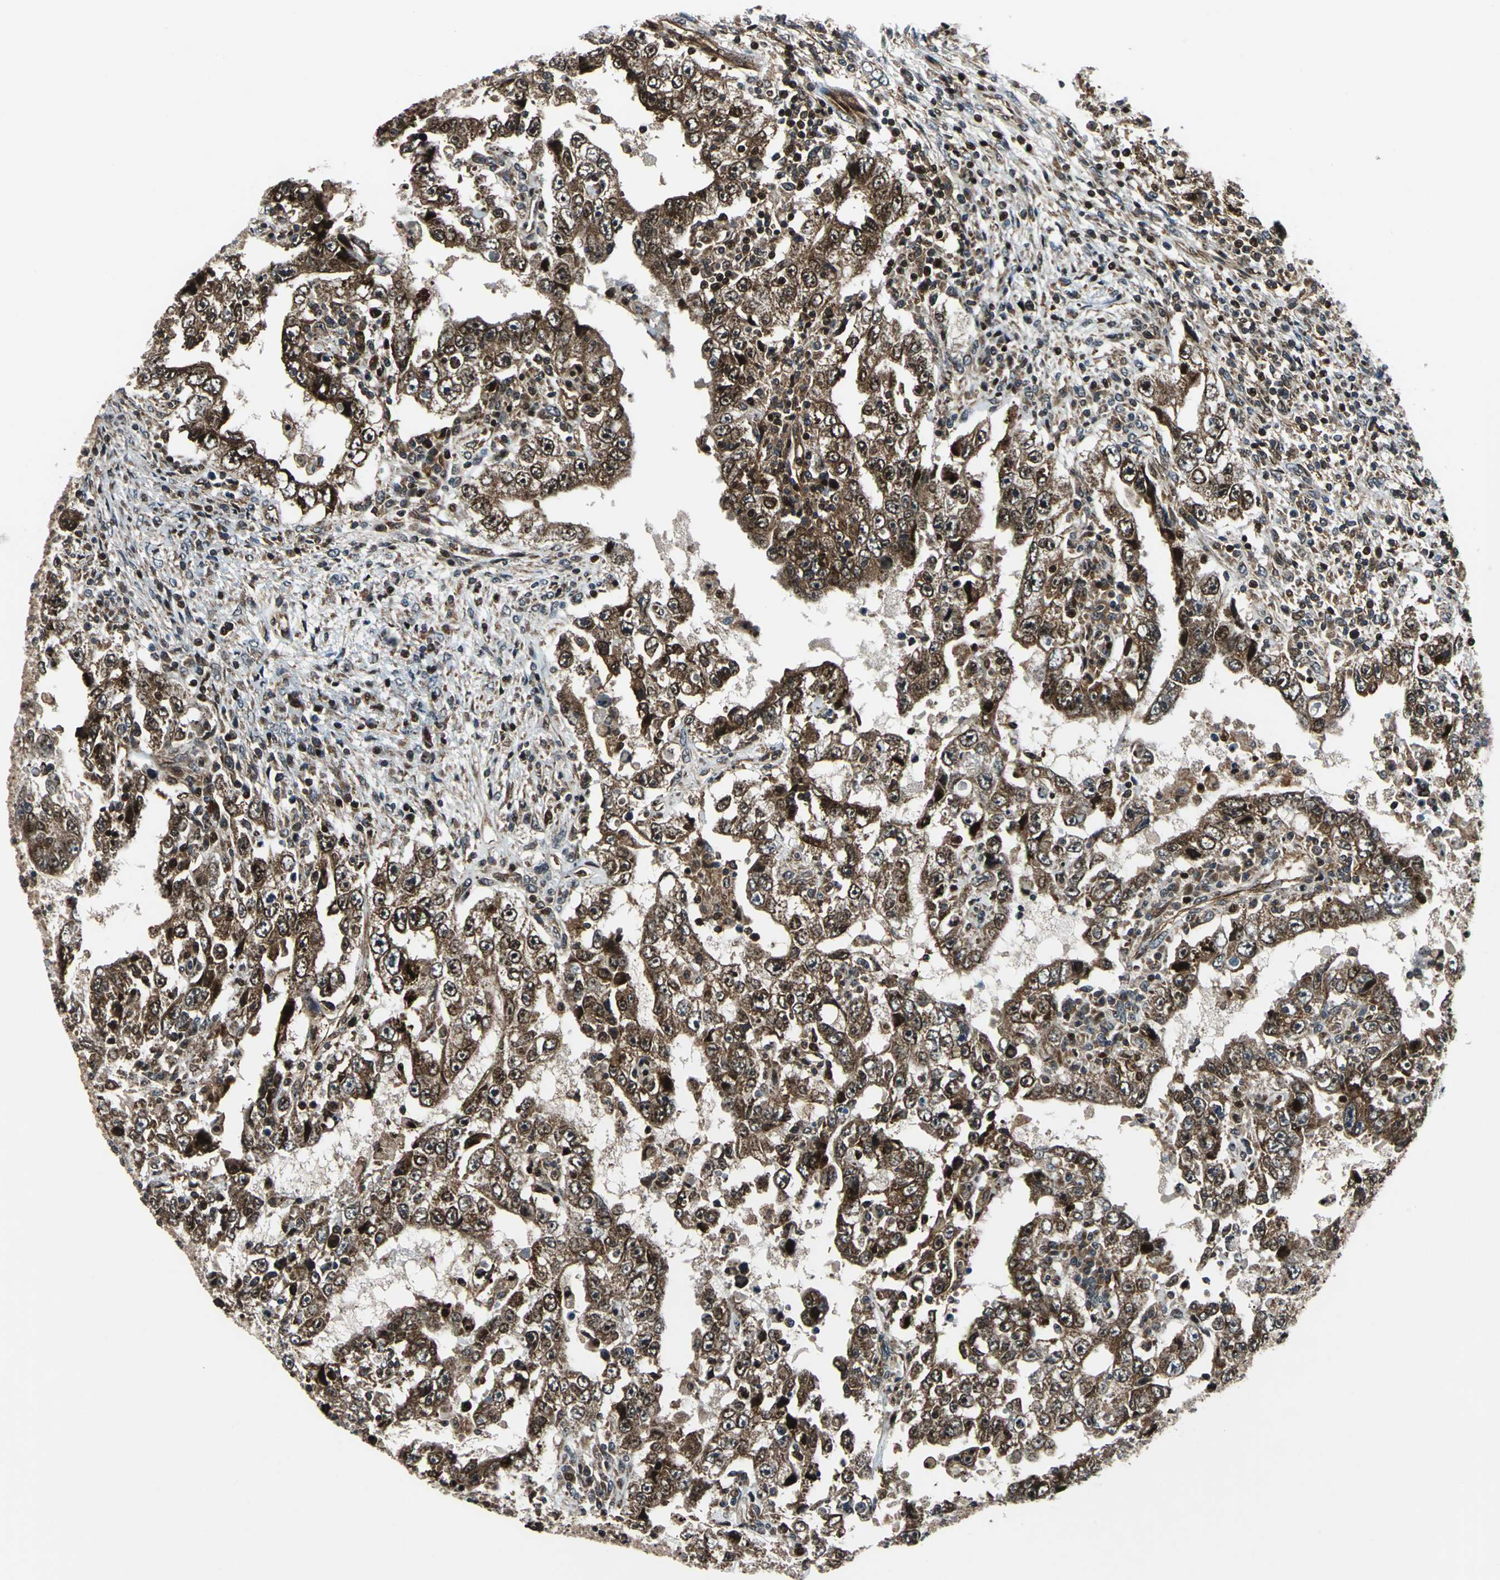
{"staining": {"intensity": "strong", "quantity": ">75%", "location": "cytoplasmic/membranous"}, "tissue": "testis cancer", "cell_type": "Tumor cells", "image_type": "cancer", "snomed": [{"axis": "morphology", "description": "Carcinoma, Embryonal, NOS"}, {"axis": "topography", "description": "Testis"}], "caption": "Tumor cells exhibit high levels of strong cytoplasmic/membranous positivity in about >75% of cells in testis cancer.", "gene": "AATF", "patient": {"sex": "male", "age": 26}}